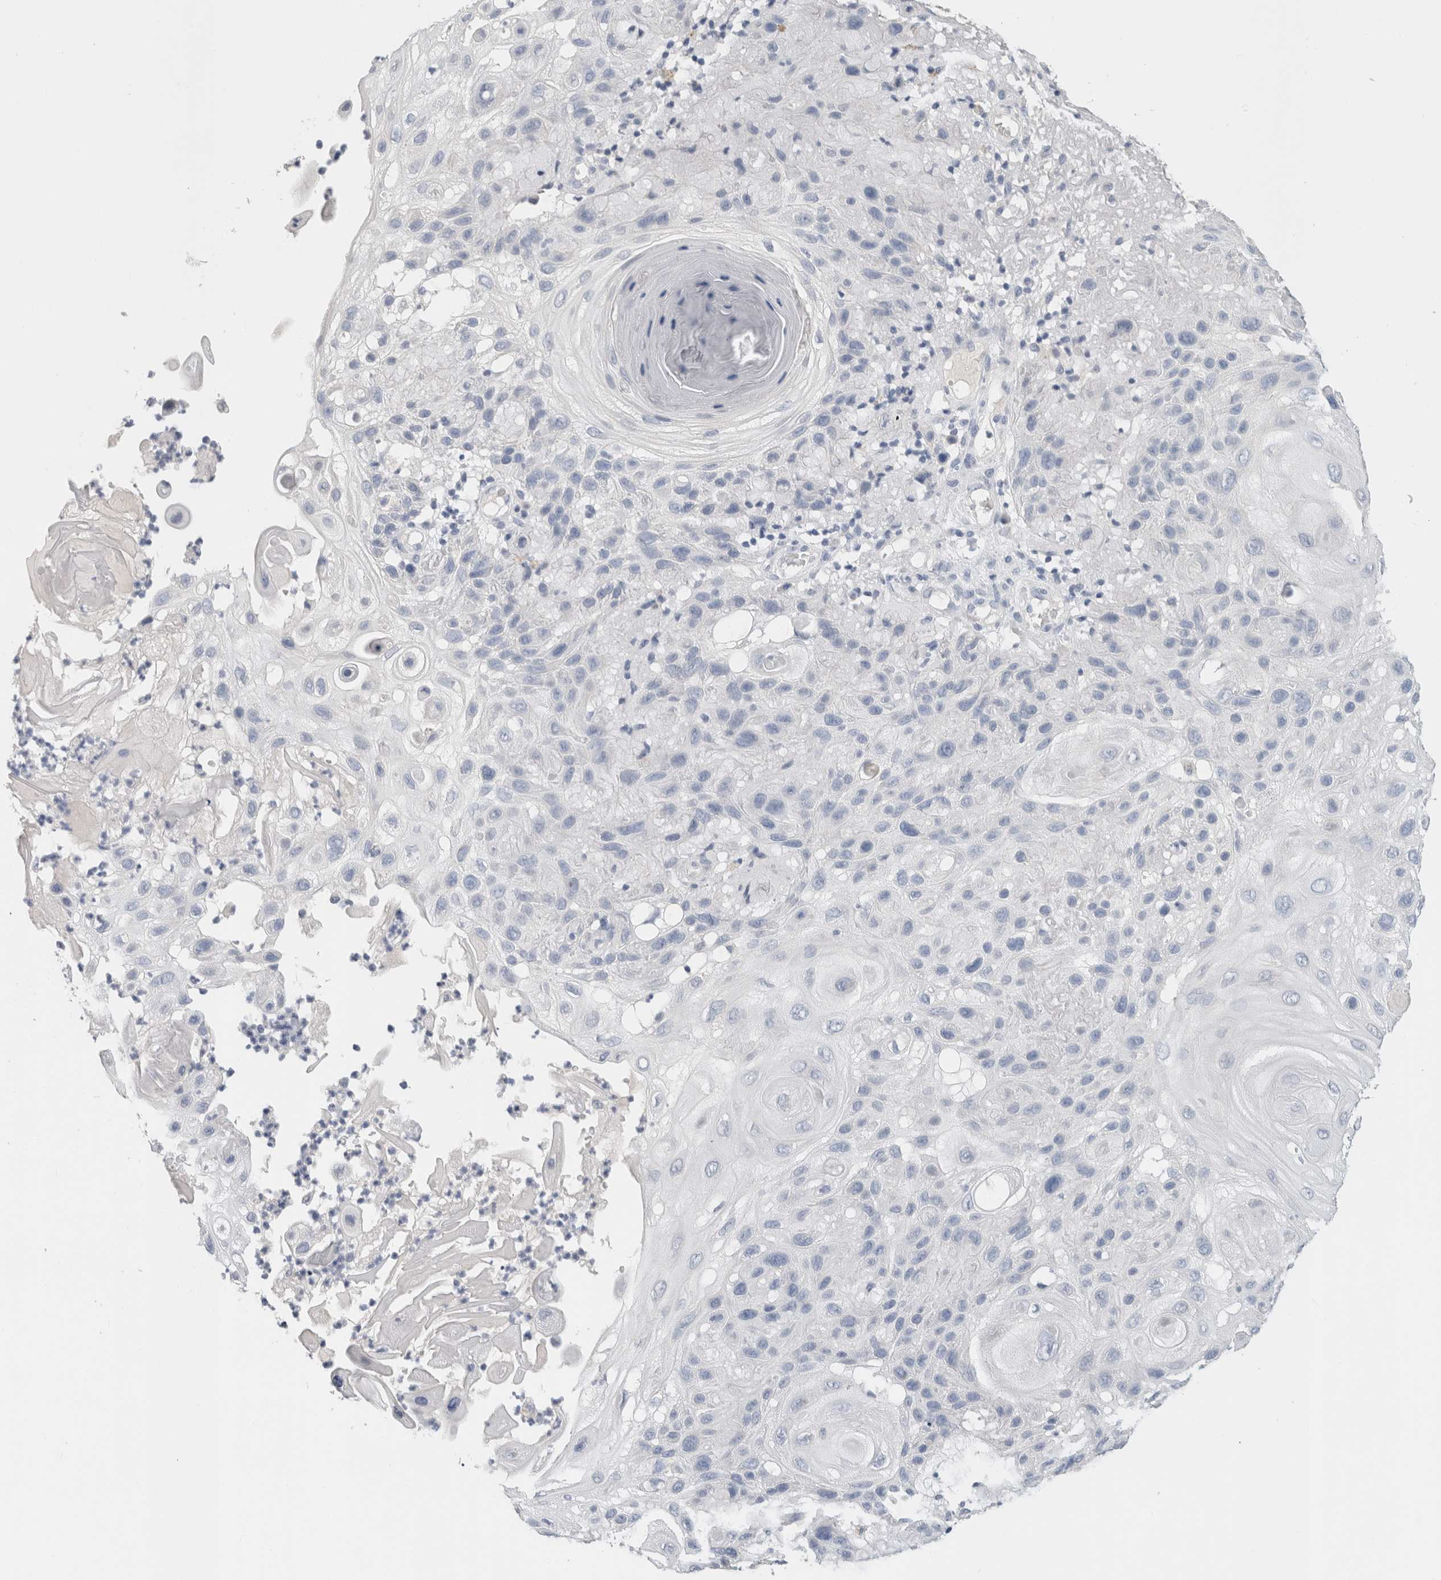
{"staining": {"intensity": "negative", "quantity": "none", "location": "none"}, "tissue": "skin cancer", "cell_type": "Tumor cells", "image_type": "cancer", "snomed": [{"axis": "morphology", "description": "Normal tissue, NOS"}, {"axis": "morphology", "description": "Squamous cell carcinoma, NOS"}, {"axis": "topography", "description": "Skin"}], "caption": "Immunohistochemistry (IHC) micrograph of human skin squamous cell carcinoma stained for a protein (brown), which shows no positivity in tumor cells. (DAB (3,3'-diaminobenzidine) immunohistochemistry visualized using brightfield microscopy, high magnification).", "gene": "BCAN", "patient": {"sex": "female", "age": 96}}